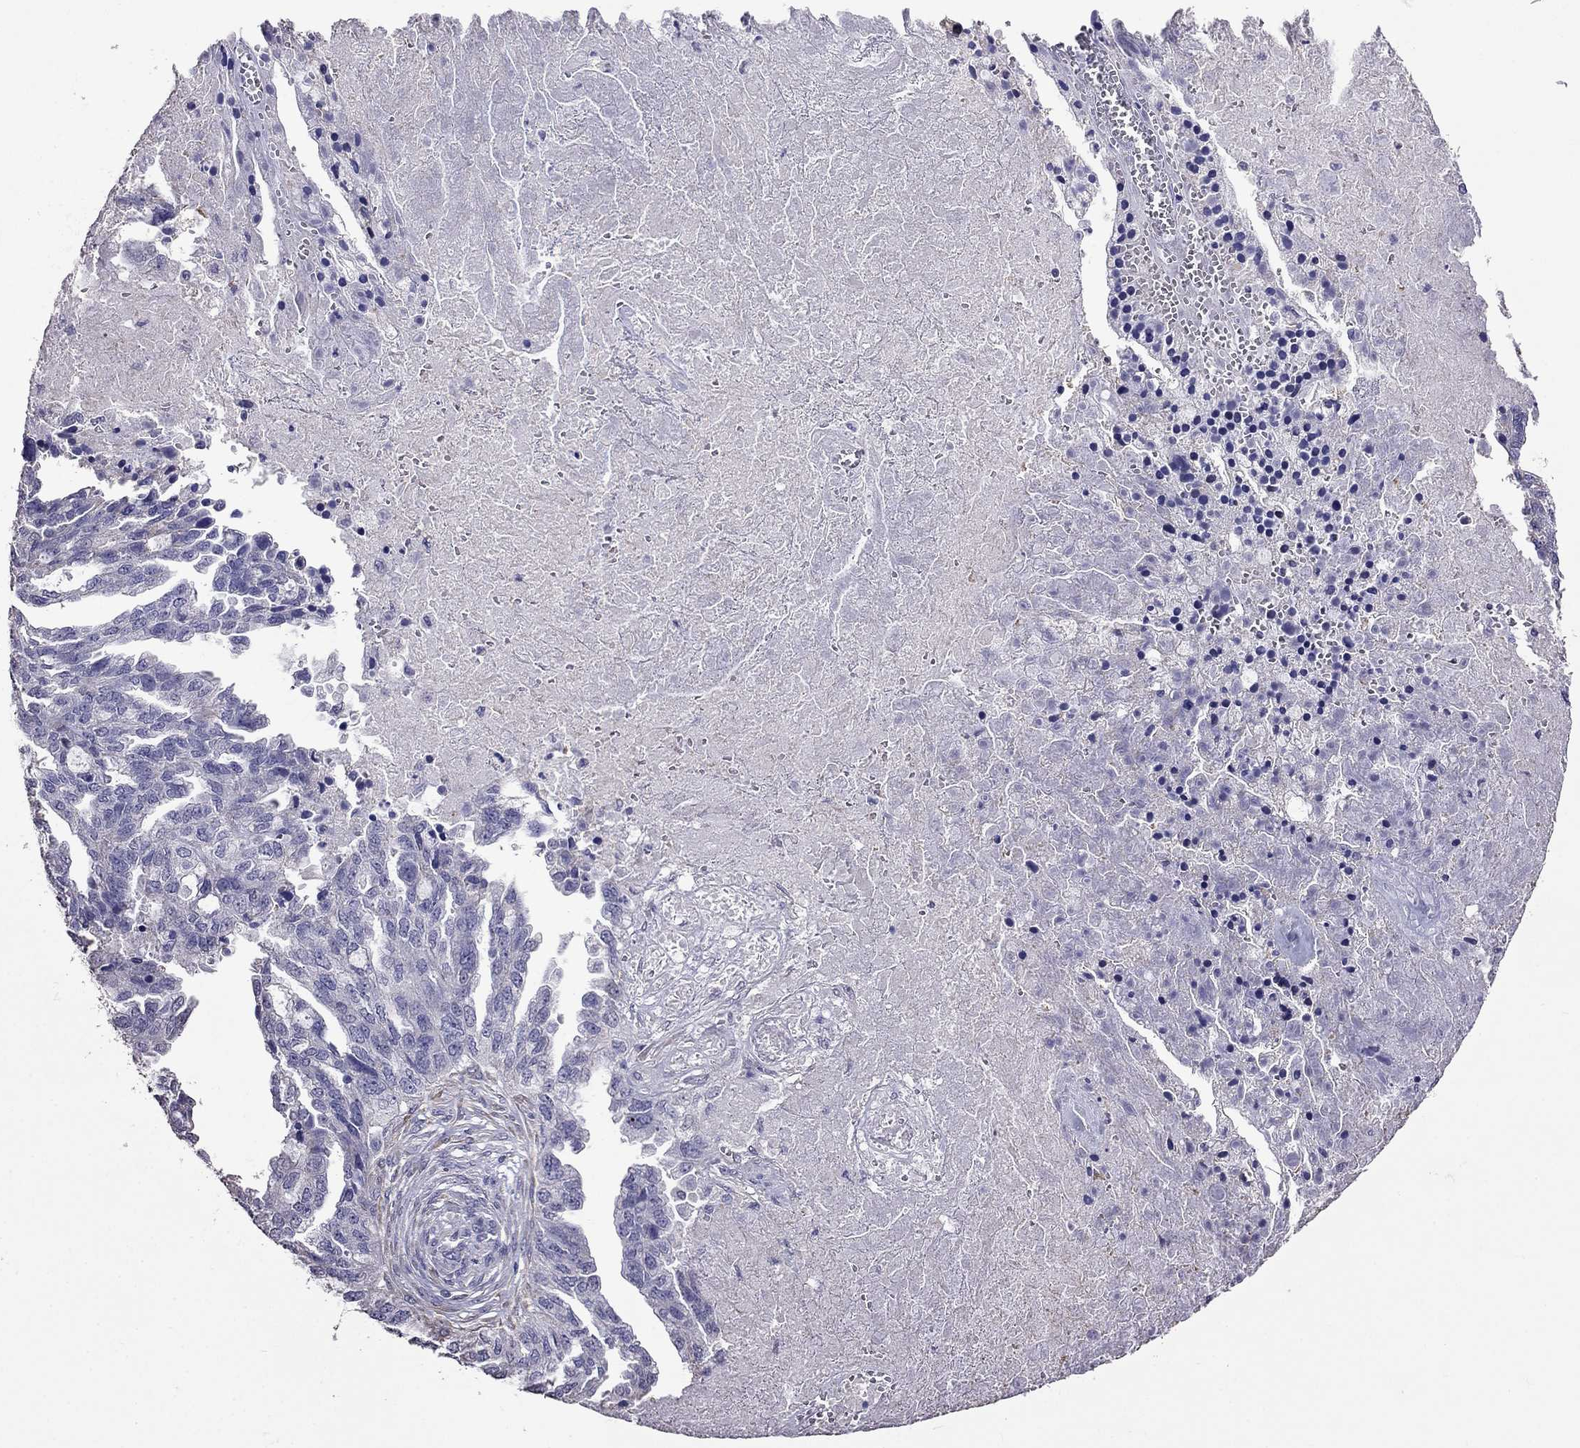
{"staining": {"intensity": "negative", "quantity": "none", "location": "none"}, "tissue": "ovarian cancer", "cell_type": "Tumor cells", "image_type": "cancer", "snomed": [{"axis": "morphology", "description": "Cystadenocarcinoma, serous, NOS"}, {"axis": "topography", "description": "Ovary"}], "caption": "A histopathology image of human ovarian serous cystadenocarcinoma is negative for staining in tumor cells. (Stains: DAB immunohistochemistry with hematoxylin counter stain, Microscopy: brightfield microscopy at high magnification).", "gene": "AK5", "patient": {"sex": "female", "age": 51}}